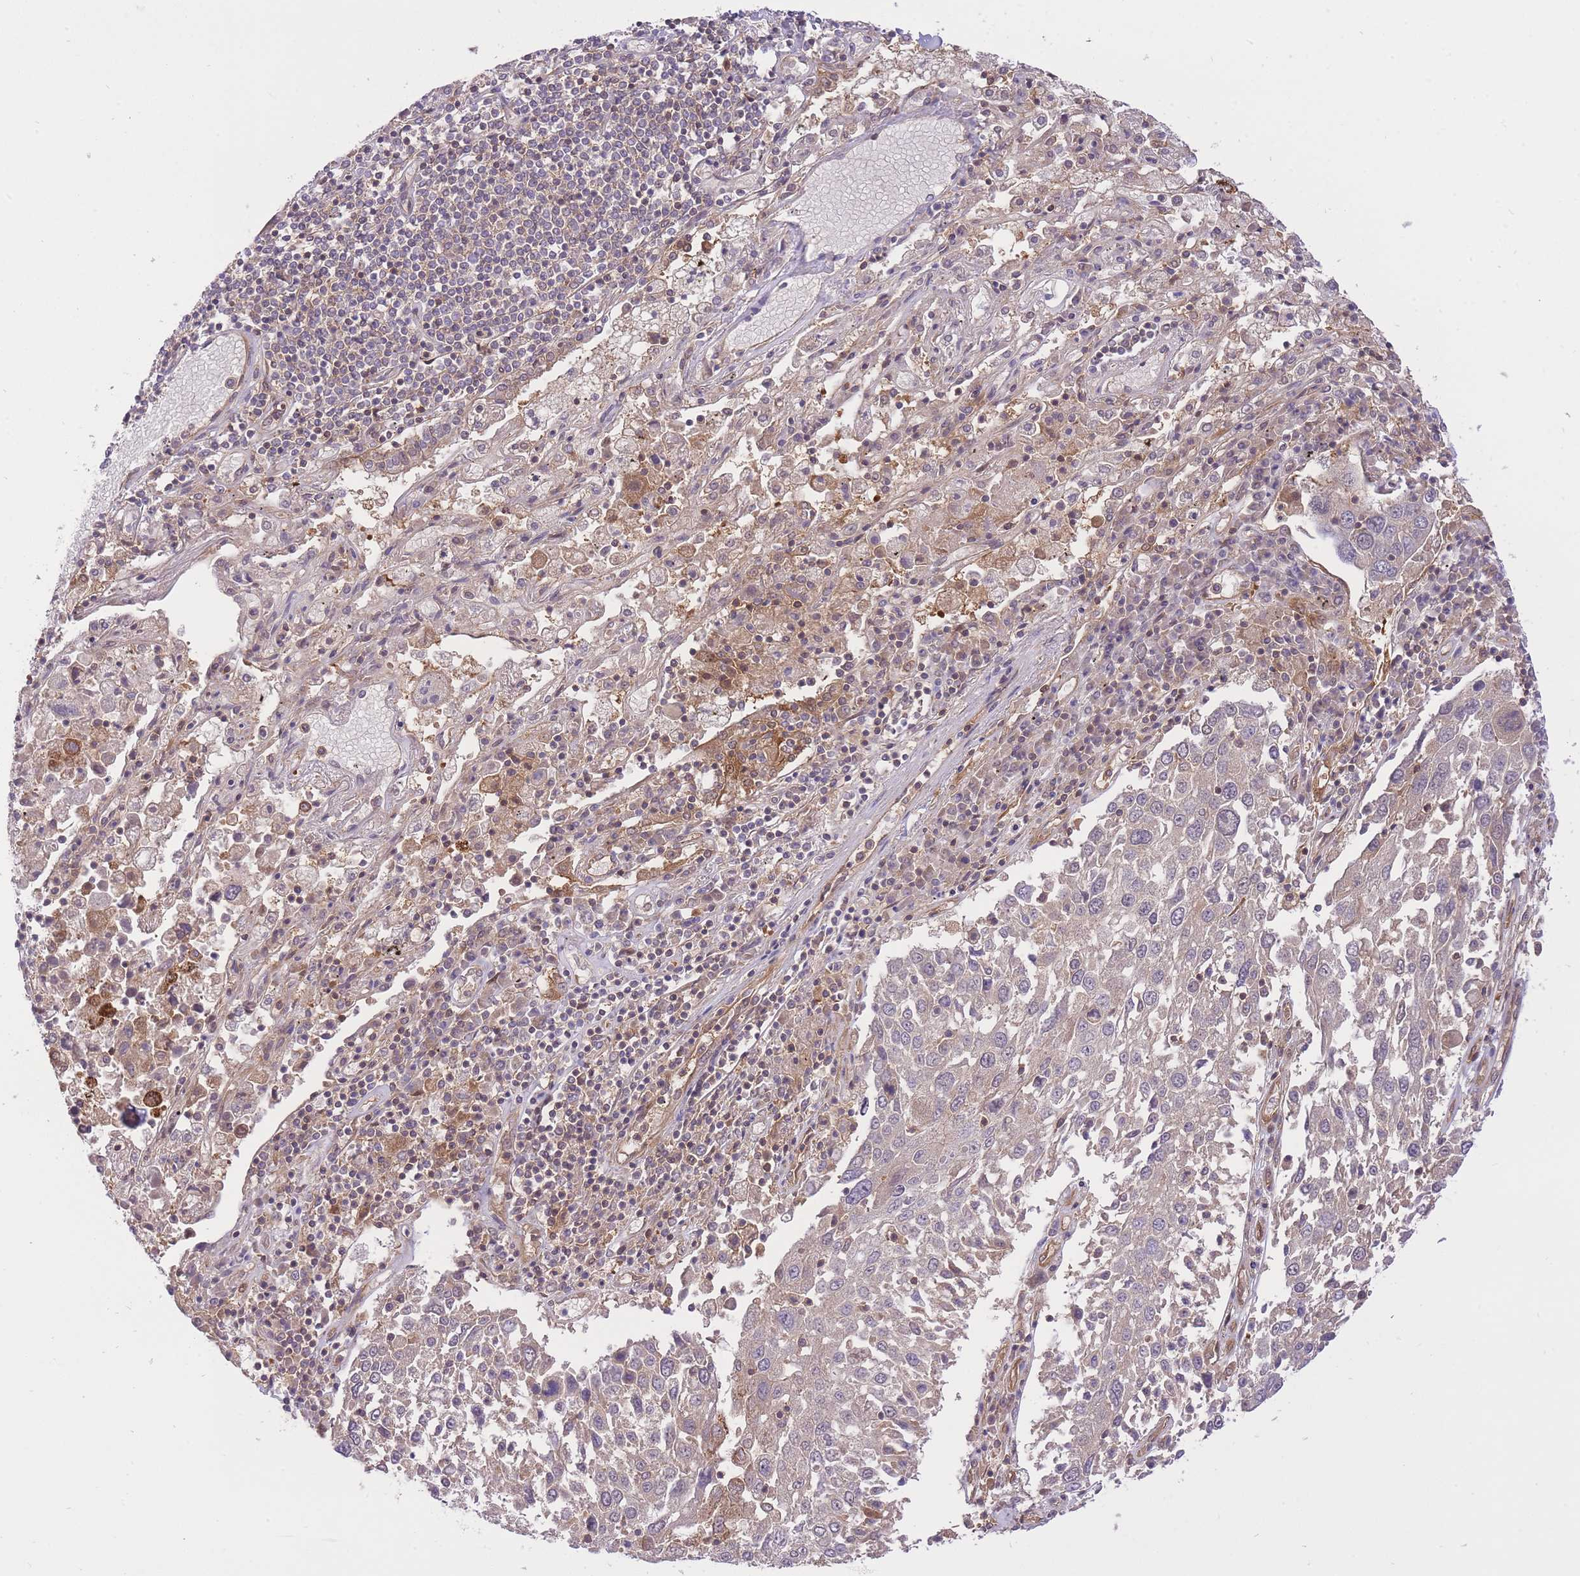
{"staining": {"intensity": "weak", "quantity": "<25%", "location": "cytoplasmic/membranous"}, "tissue": "lung cancer", "cell_type": "Tumor cells", "image_type": "cancer", "snomed": [{"axis": "morphology", "description": "Squamous cell carcinoma, NOS"}, {"axis": "topography", "description": "Lung"}], "caption": "A micrograph of human lung cancer (squamous cell carcinoma) is negative for staining in tumor cells.", "gene": "PREP", "patient": {"sex": "male", "age": 65}}